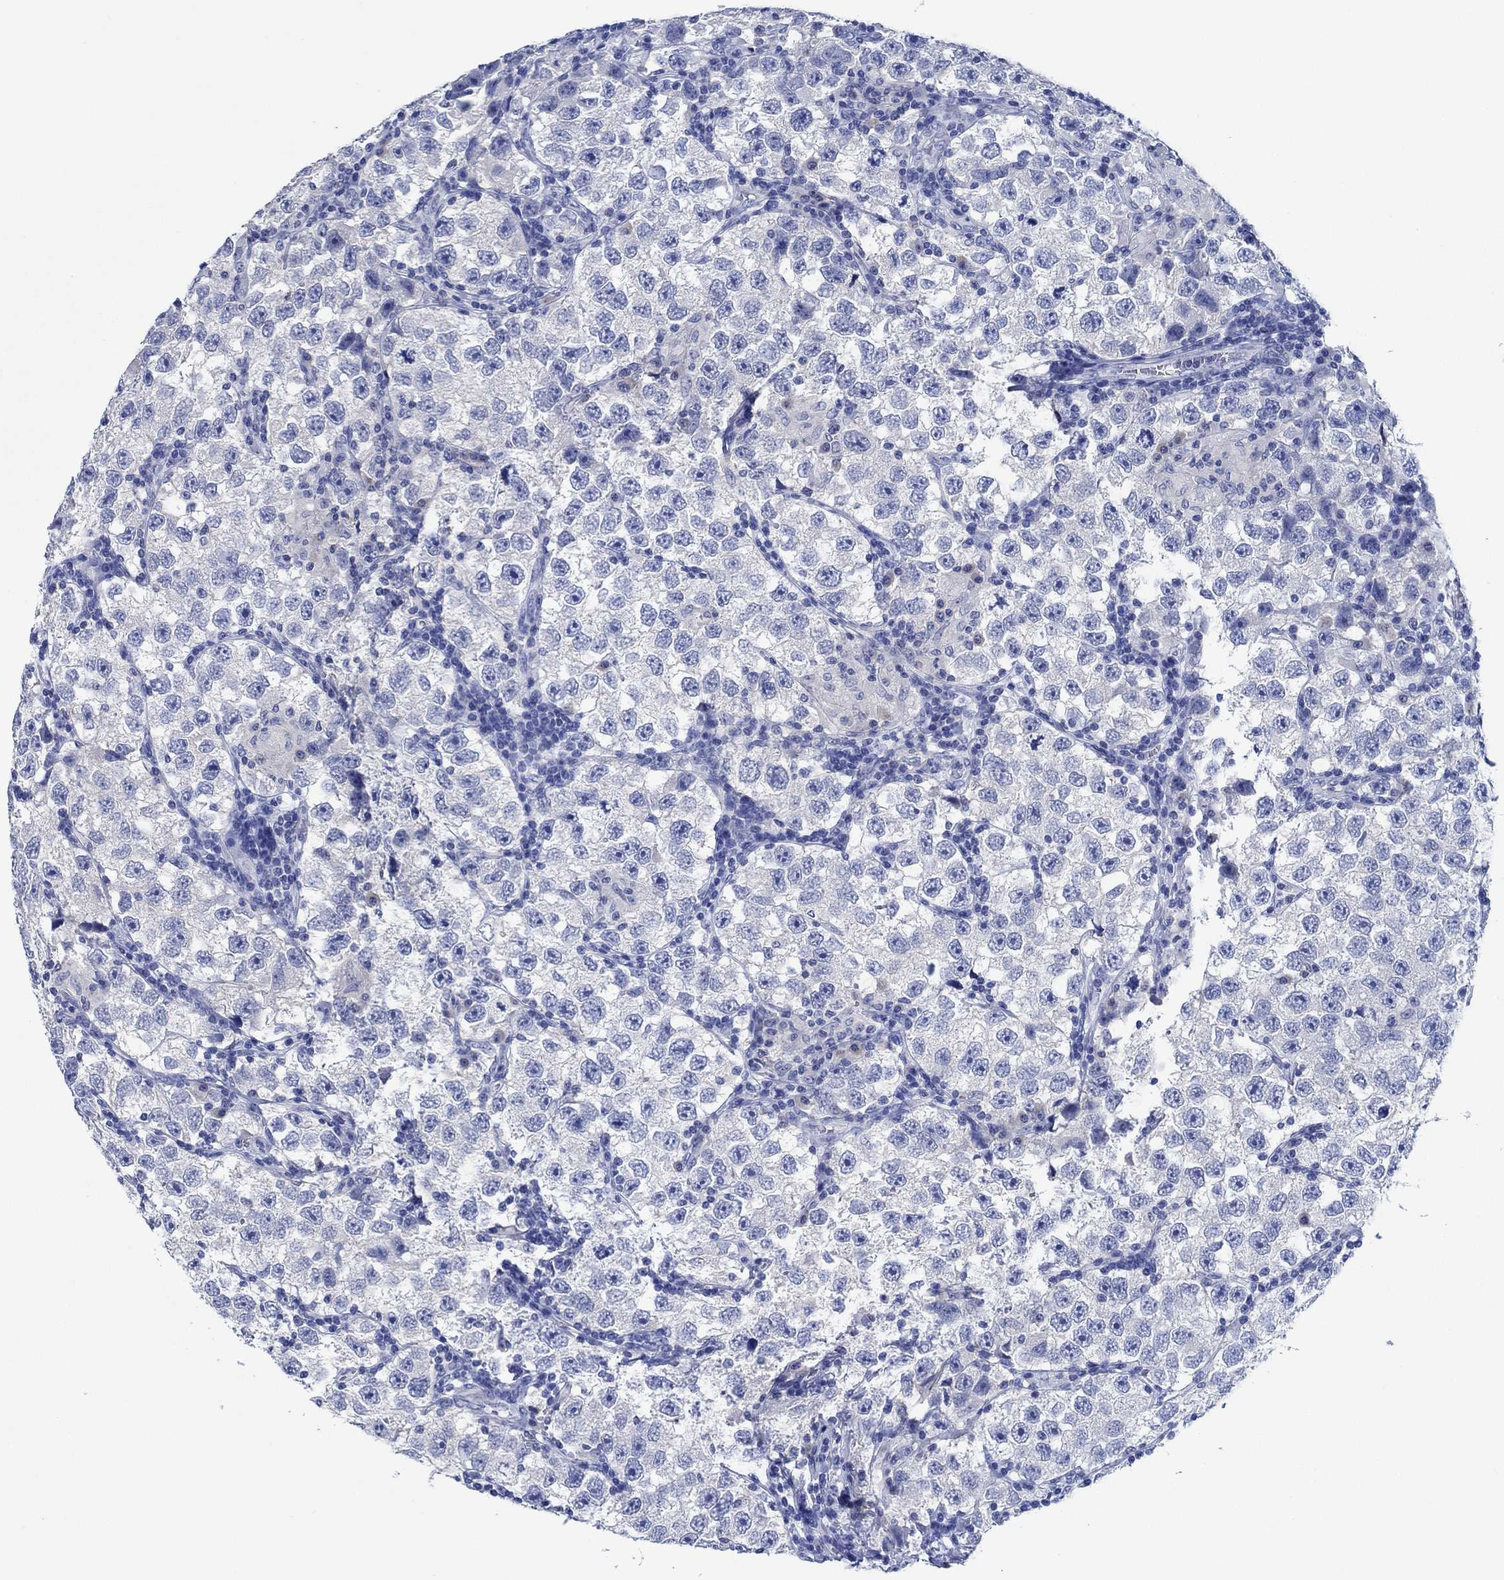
{"staining": {"intensity": "negative", "quantity": "none", "location": "none"}, "tissue": "testis cancer", "cell_type": "Tumor cells", "image_type": "cancer", "snomed": [{"axis": "morphology", "description": "Seminoma, NOS"}, {"axis": "topography", "description": "Testis"}], "caption": "This is an immunohistochemistry photomicrograph of testis cancer. There is no expression in tumor cells.", "gene": "CPNE6", "patient": {"sex": "male", "age": 26}}